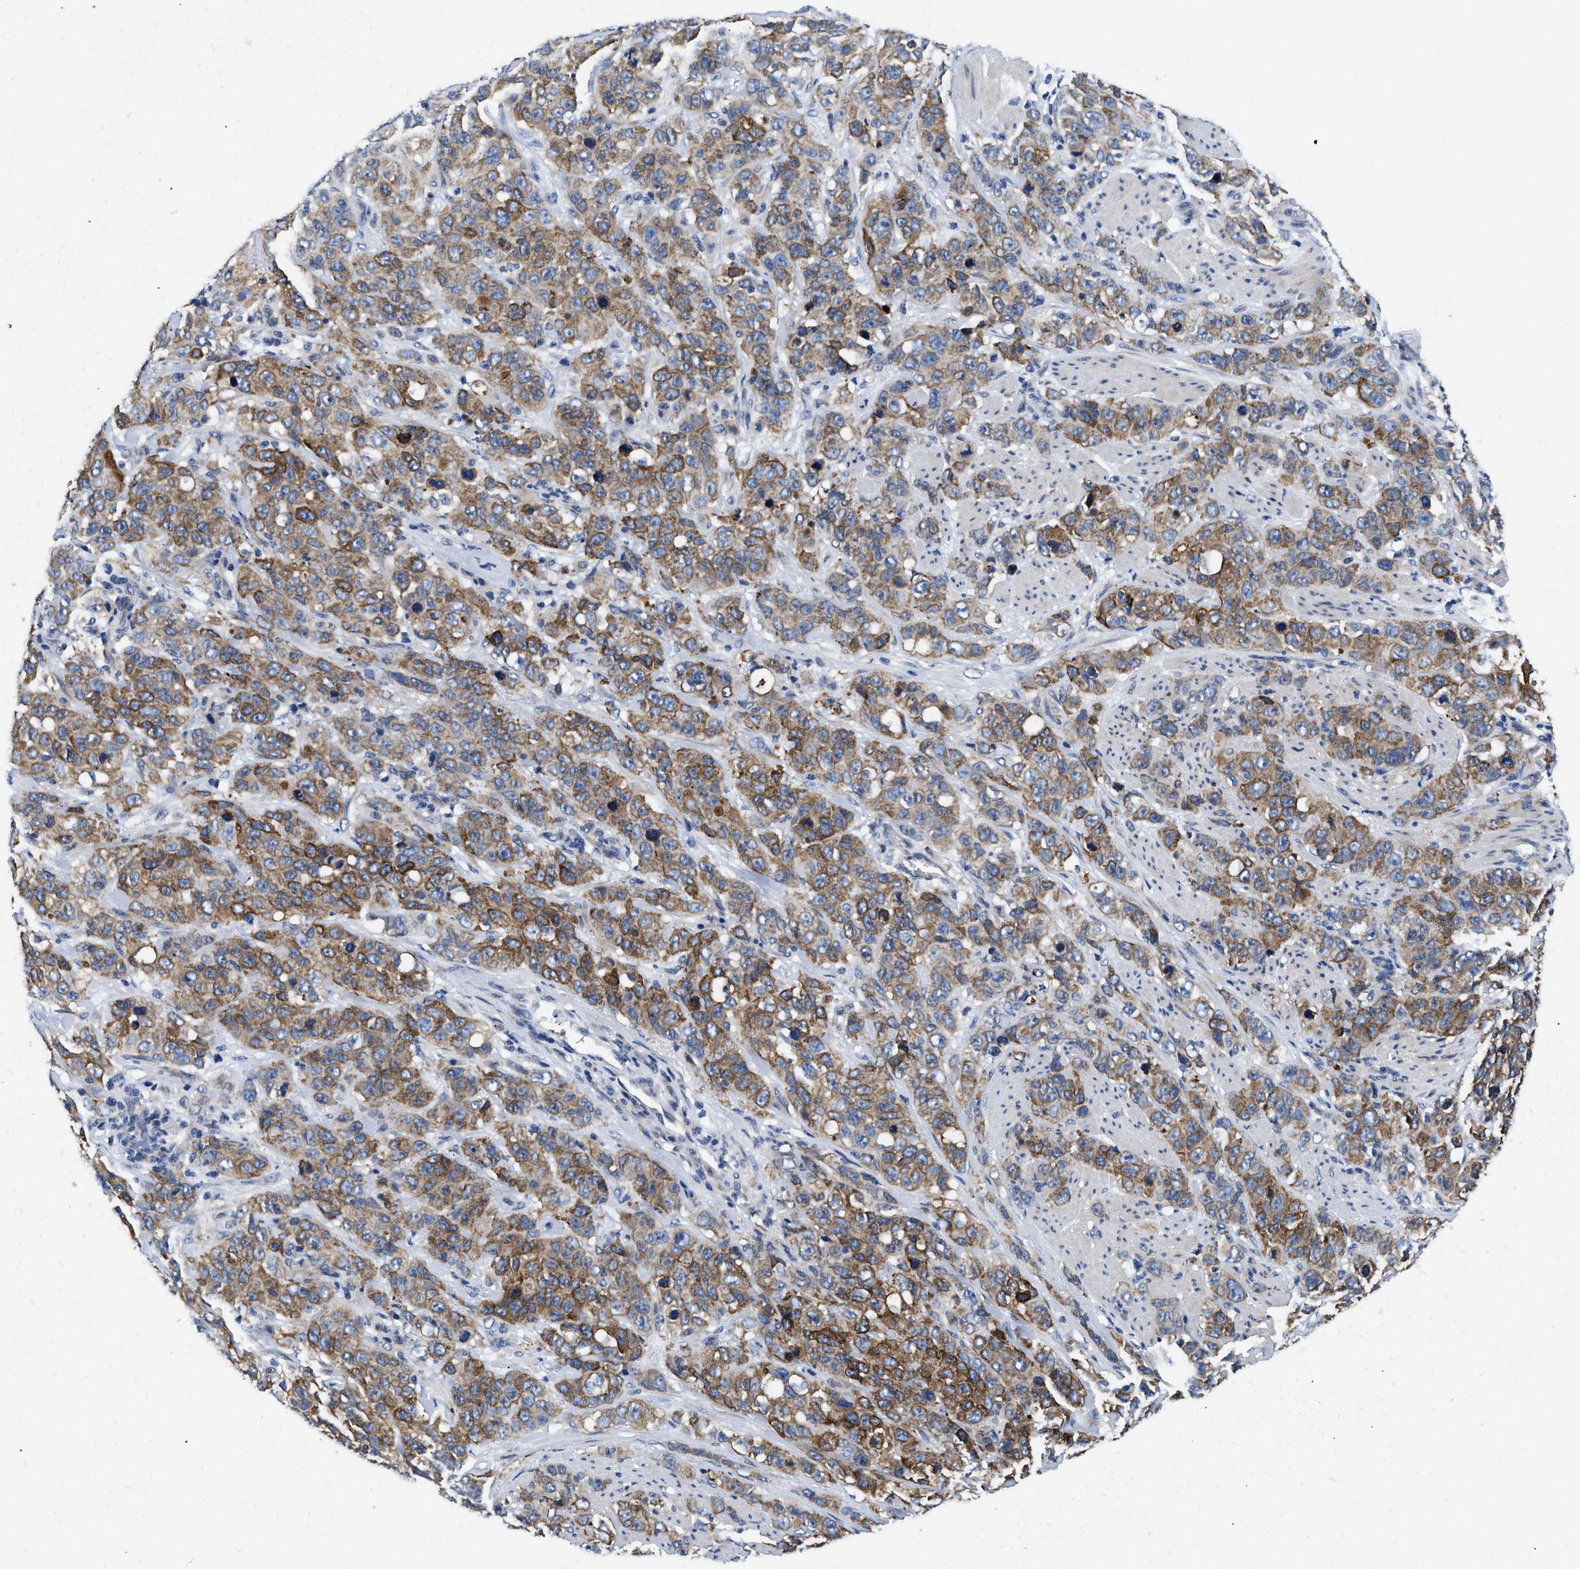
{"staining": {"intensity": "moderate", "quantity": ">75%", "location": "cytoplasmic/membranous"}, "tissue": "stomach cancer", "cell_type": "Tumor cells", "image_type": "cancer", "snomed": [{"axis": "morphology", "description": "Adenocarcinoma, NOS"}, {"axis": "topography", "description": "Stomach"}], "caption": "A brown stain highlights moderate cytoplasmic/membranous staining of a protein in stomach adenocarcinoma tumor cells.", "gene": "RINT1", "patient": {"sex": "male", "age": 48}}